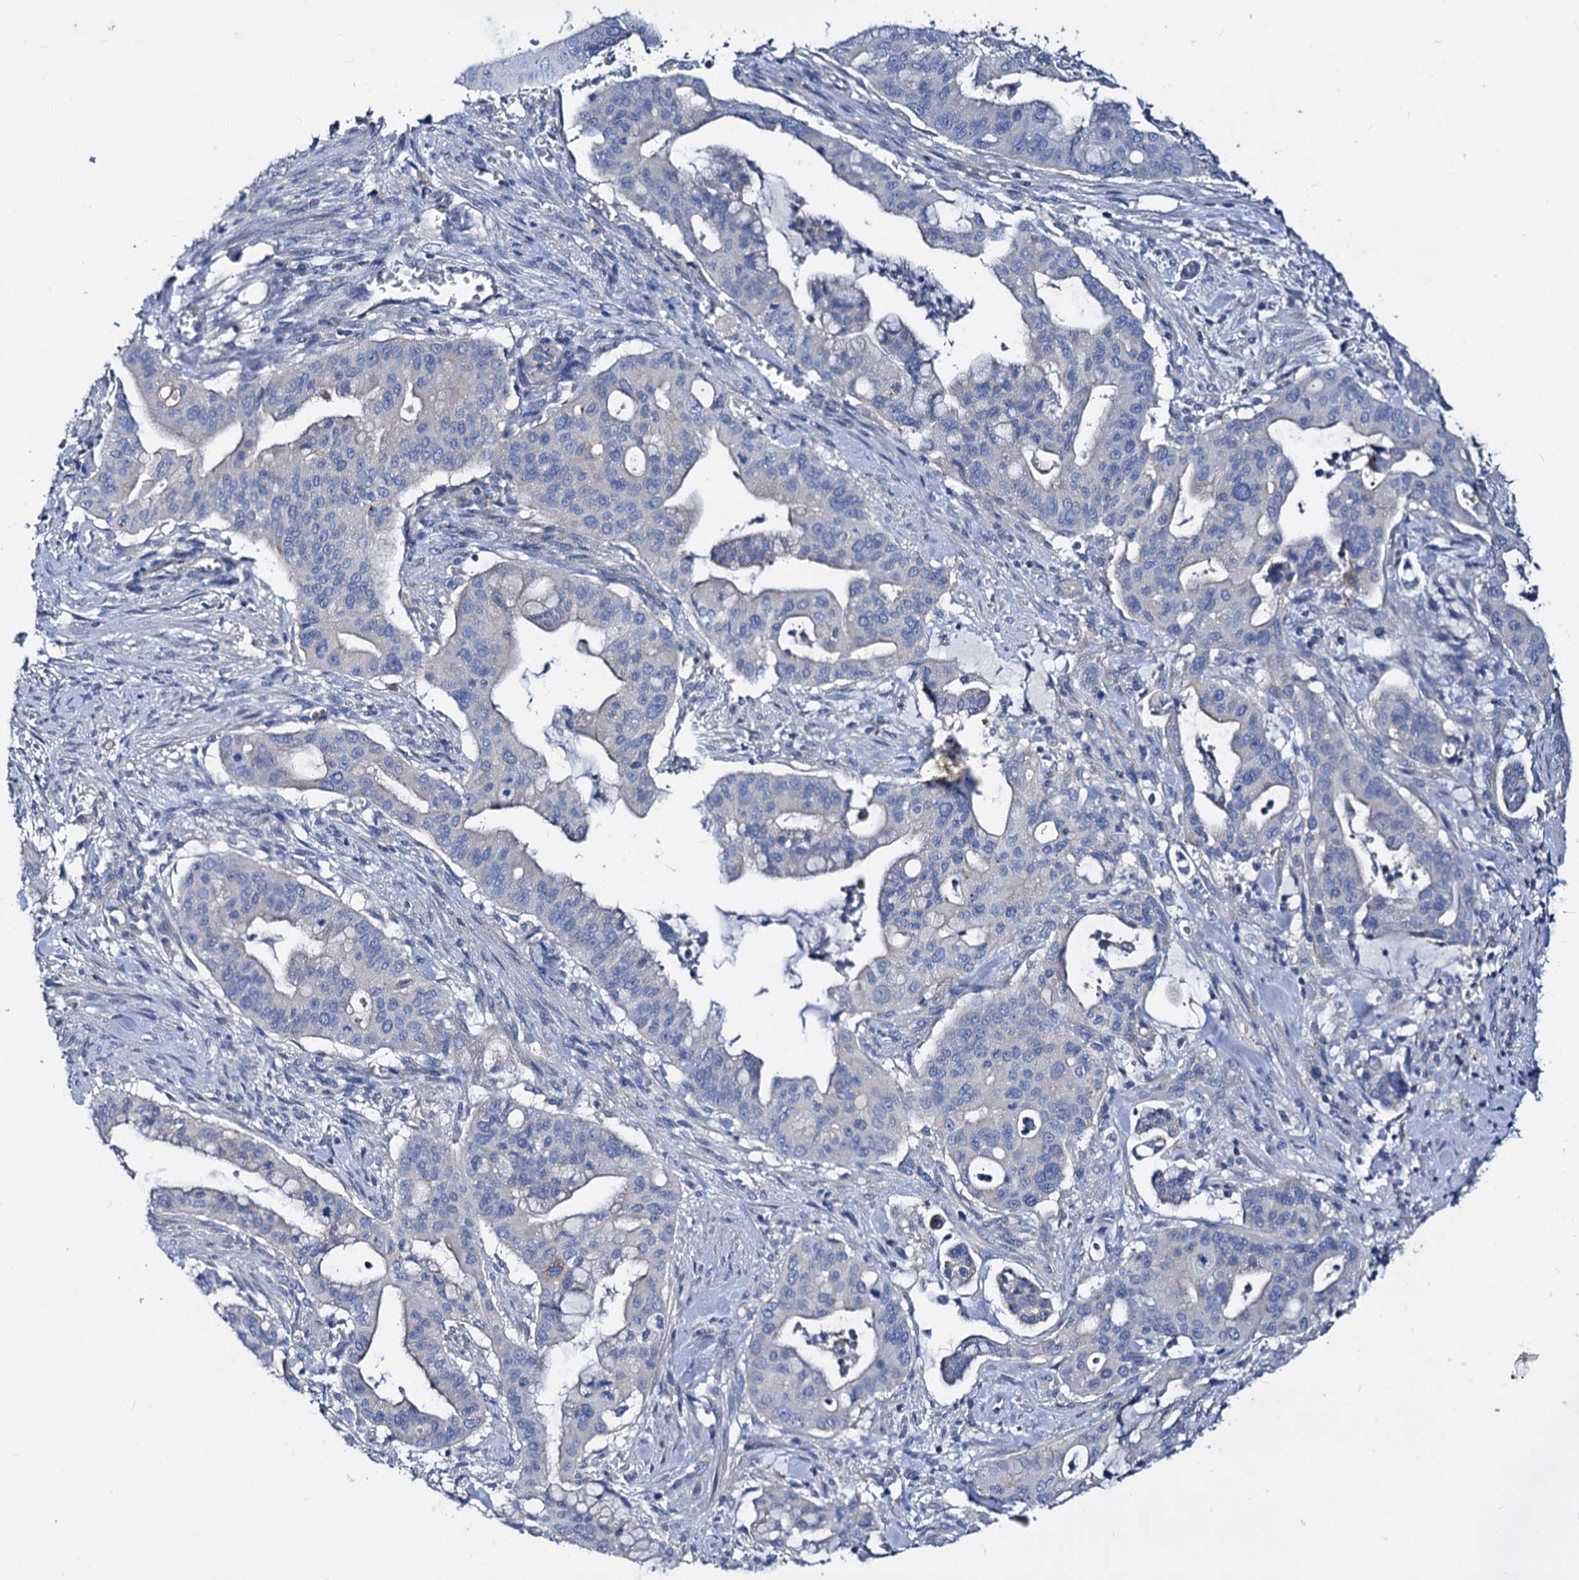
{"staining": {"intensity": "negative", "quantity": "none", "location": "none"}, "tissue": "pancreatic cancer", "cell_type": "Tumor cells", "image_type": "cancer", "snomed": [{"axis": "morphology", "description": "Adenocarcinoma, NOS"}, {"axis": "topography", "description": "Pancreas"}], "caption": "A histopathology image of human adenocarcinoma (pancreatic) is negative for staining in tumor cells. (Stains: DAB (3,3'-diaminobenzidine) immunohistochemistry (IHC) with hematoxylin counter stain, Microscopy: brightfield microscopy at high magnification).", "gene": "DYDC2", "patient": {"sex": "male", "age": 46}}